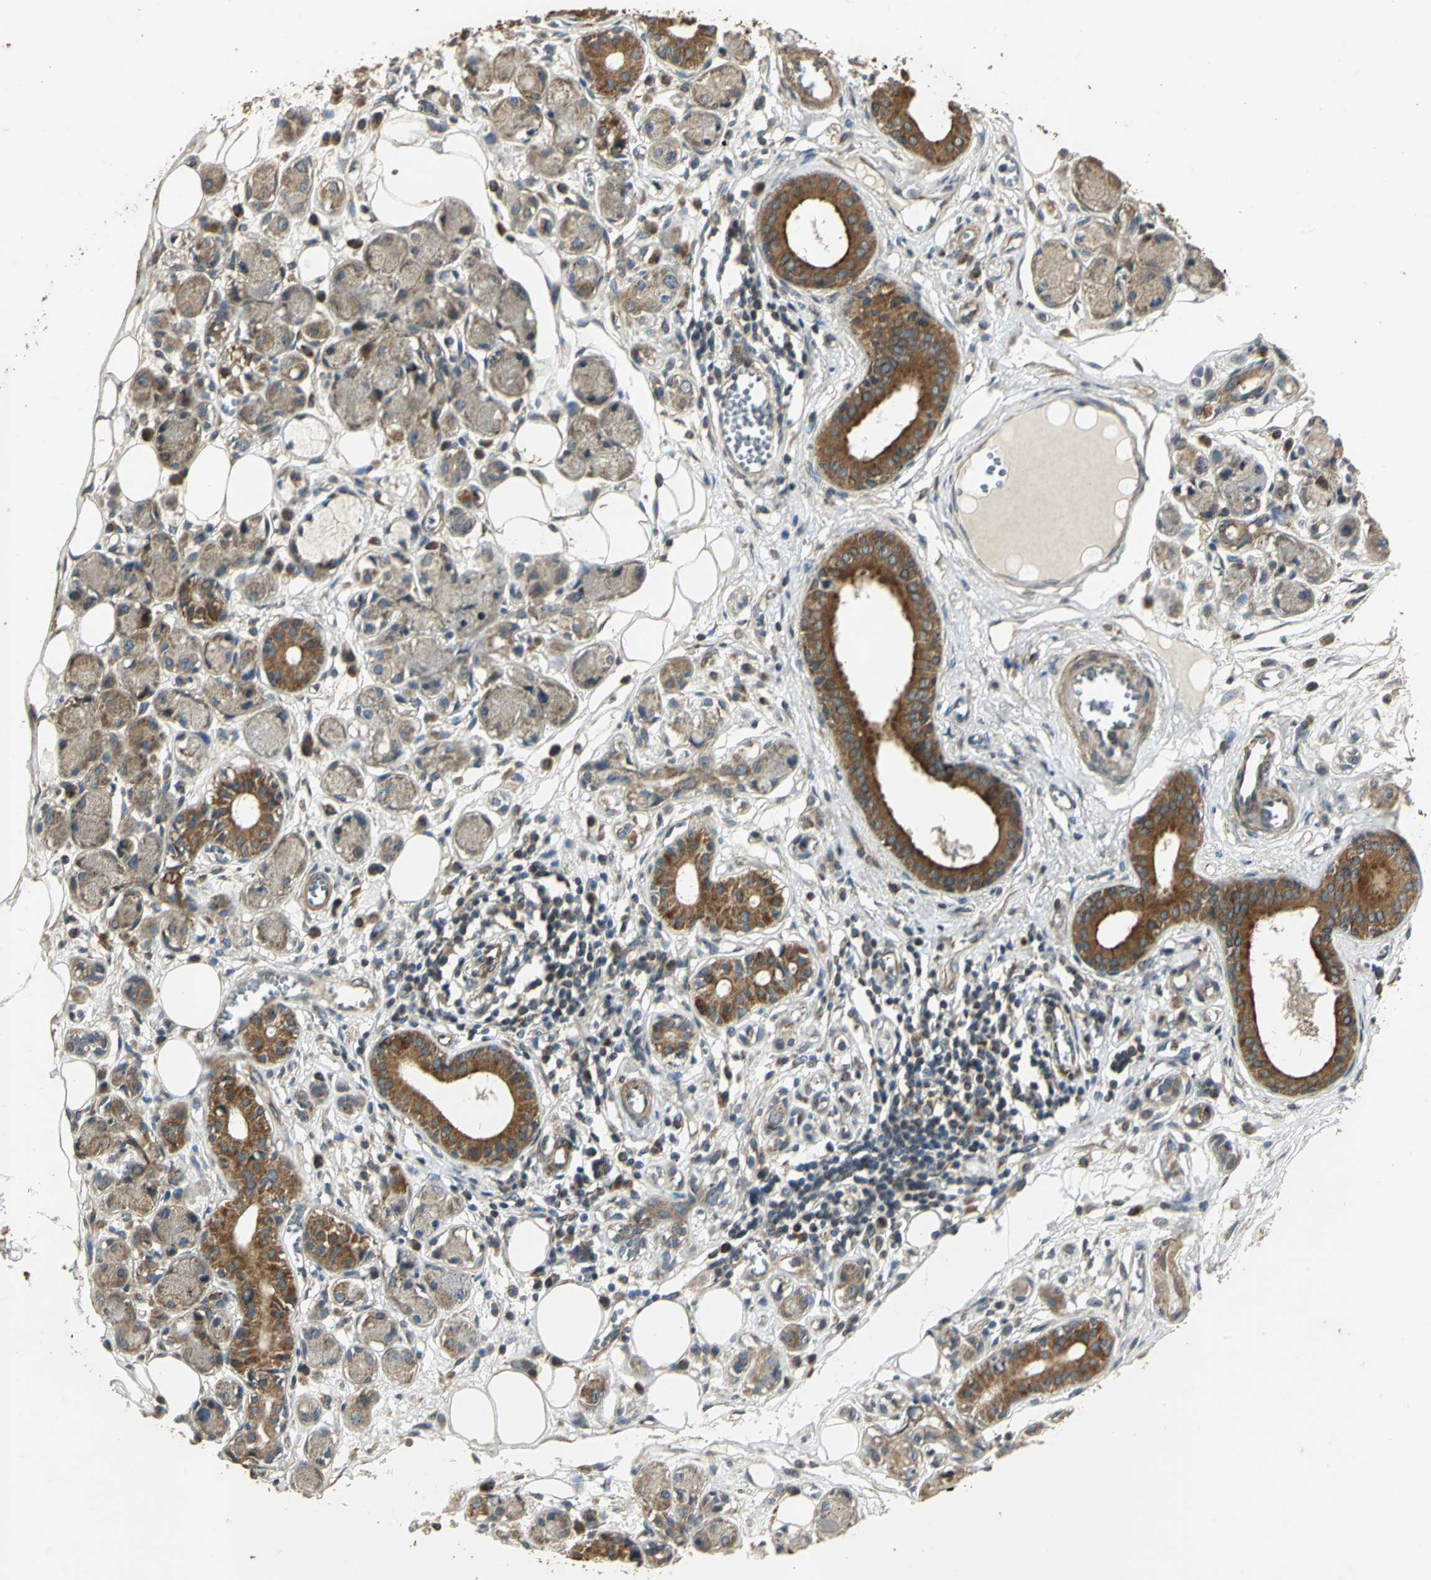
{"staining": {"intensity": "weak", "quantity": "25%-75%", "location": "cytoplasmic/membranous"}, "tissue": "adipose tissue", "cell_type": "Adipocytes", "image_type": "normal", "snomed": [{"axis": "morphology", "description": "Normal tissue, NOS"}, {"axis": "morphology", "description": "Inflammation, NOS"}, {"axis": "topography", "description": "Vascular tissue"}, {"axis": "topography", "description": "Salivary gland"}], "caption": "A high-resolution micrograph shows IHC staining of unremarkable adipose tissue, which shows weak cytoplasmic/membranous expression in approximately 25%-75% of adipocytes. Nuclei are stained in blue.", "gene": "KANK1", "patient": {"sex": "female", "age": 75}}